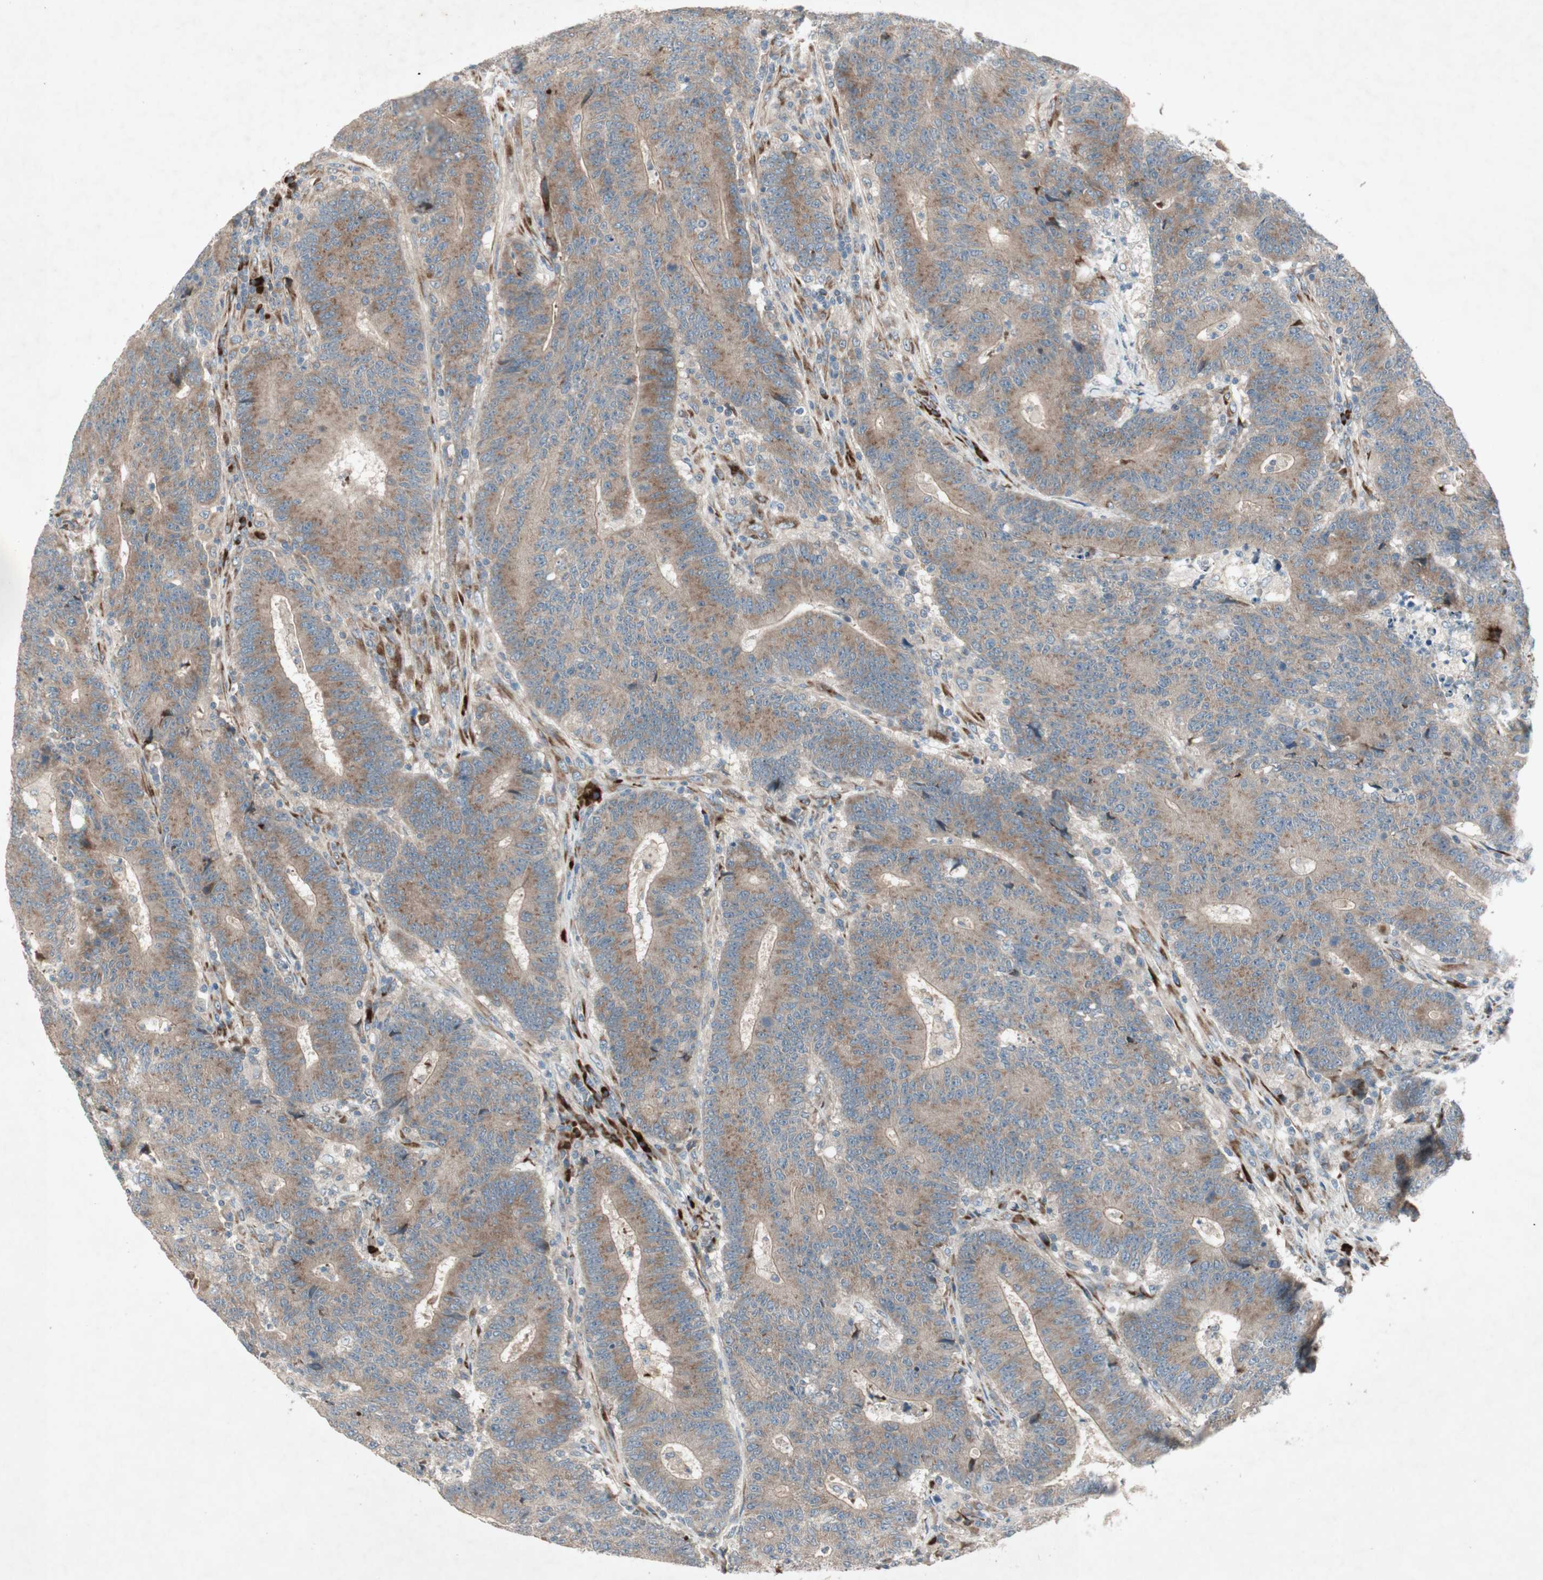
{"staining": {"intensity": "moderate", "quantity": ">75%", "location": "cytoplasmic/membranous"}, "tissue": "colorectal cancer", "cell_type": "Tumor cells", "image_type": "cancer", "snomed": [{"axis": "morphology", "description": "Normal tissue, NOS"}, {"axis": "morphology", "description": "Adenocarcinoma, NOS"}, {"axis": "topography", "description": "Colon"}], "caption": "Protein expression analysis of colorectal cancer displays moderate cytoplasmic/membranous expression in approximately >75% of tumor cells. (Stains: DAB in brown, nuclei in blue, Microscopy: brightfield microscopy at high magnification).", "gene": "APOO", "patient": {"sex": "female", "age": 75}}